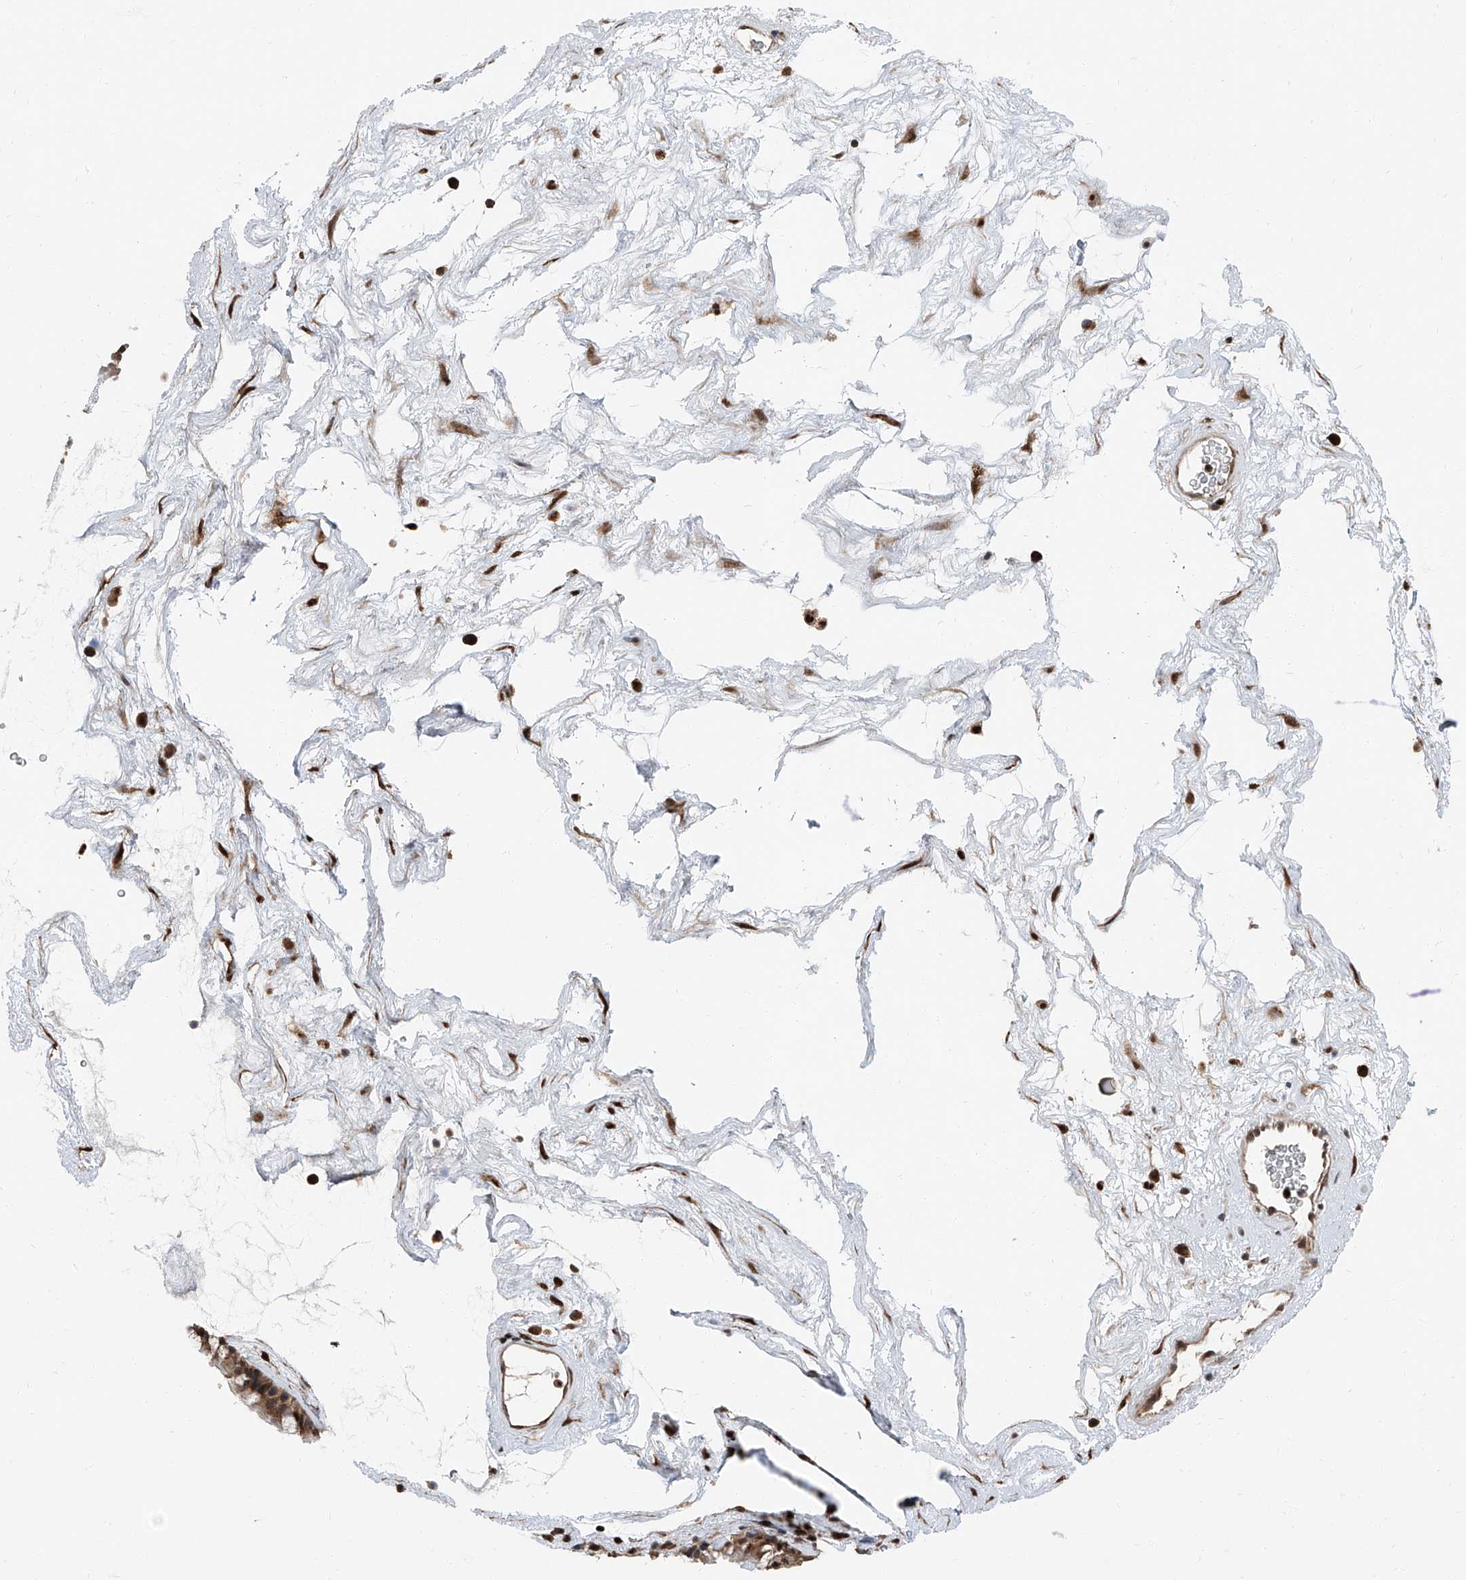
{"staining": {"intensity": "strong", "quantity": ">75%", "location": "cytoplasmic/membranous,nuclear"}, "tissue": "nasopharynx", "cell_type": "Respiratory epithelial cells", "image_type": "normal", "snomed": [{"axis": "morphology", "description": "Normal tissue, NOS"}, {"axis": "morphology", "description": "Inflammation, NOS"}, {"axis": "topography", "description": "Nasopharynx"}], "caption": "This is a histology image of IHC staining of unremarkable nasopharynx, which shows strong staining in the cytoplasmic/membranous,nuclear of respiratory epithelial cells.", "gene": "FKBP5", "patient": {"sex": "male", "age": 48}}